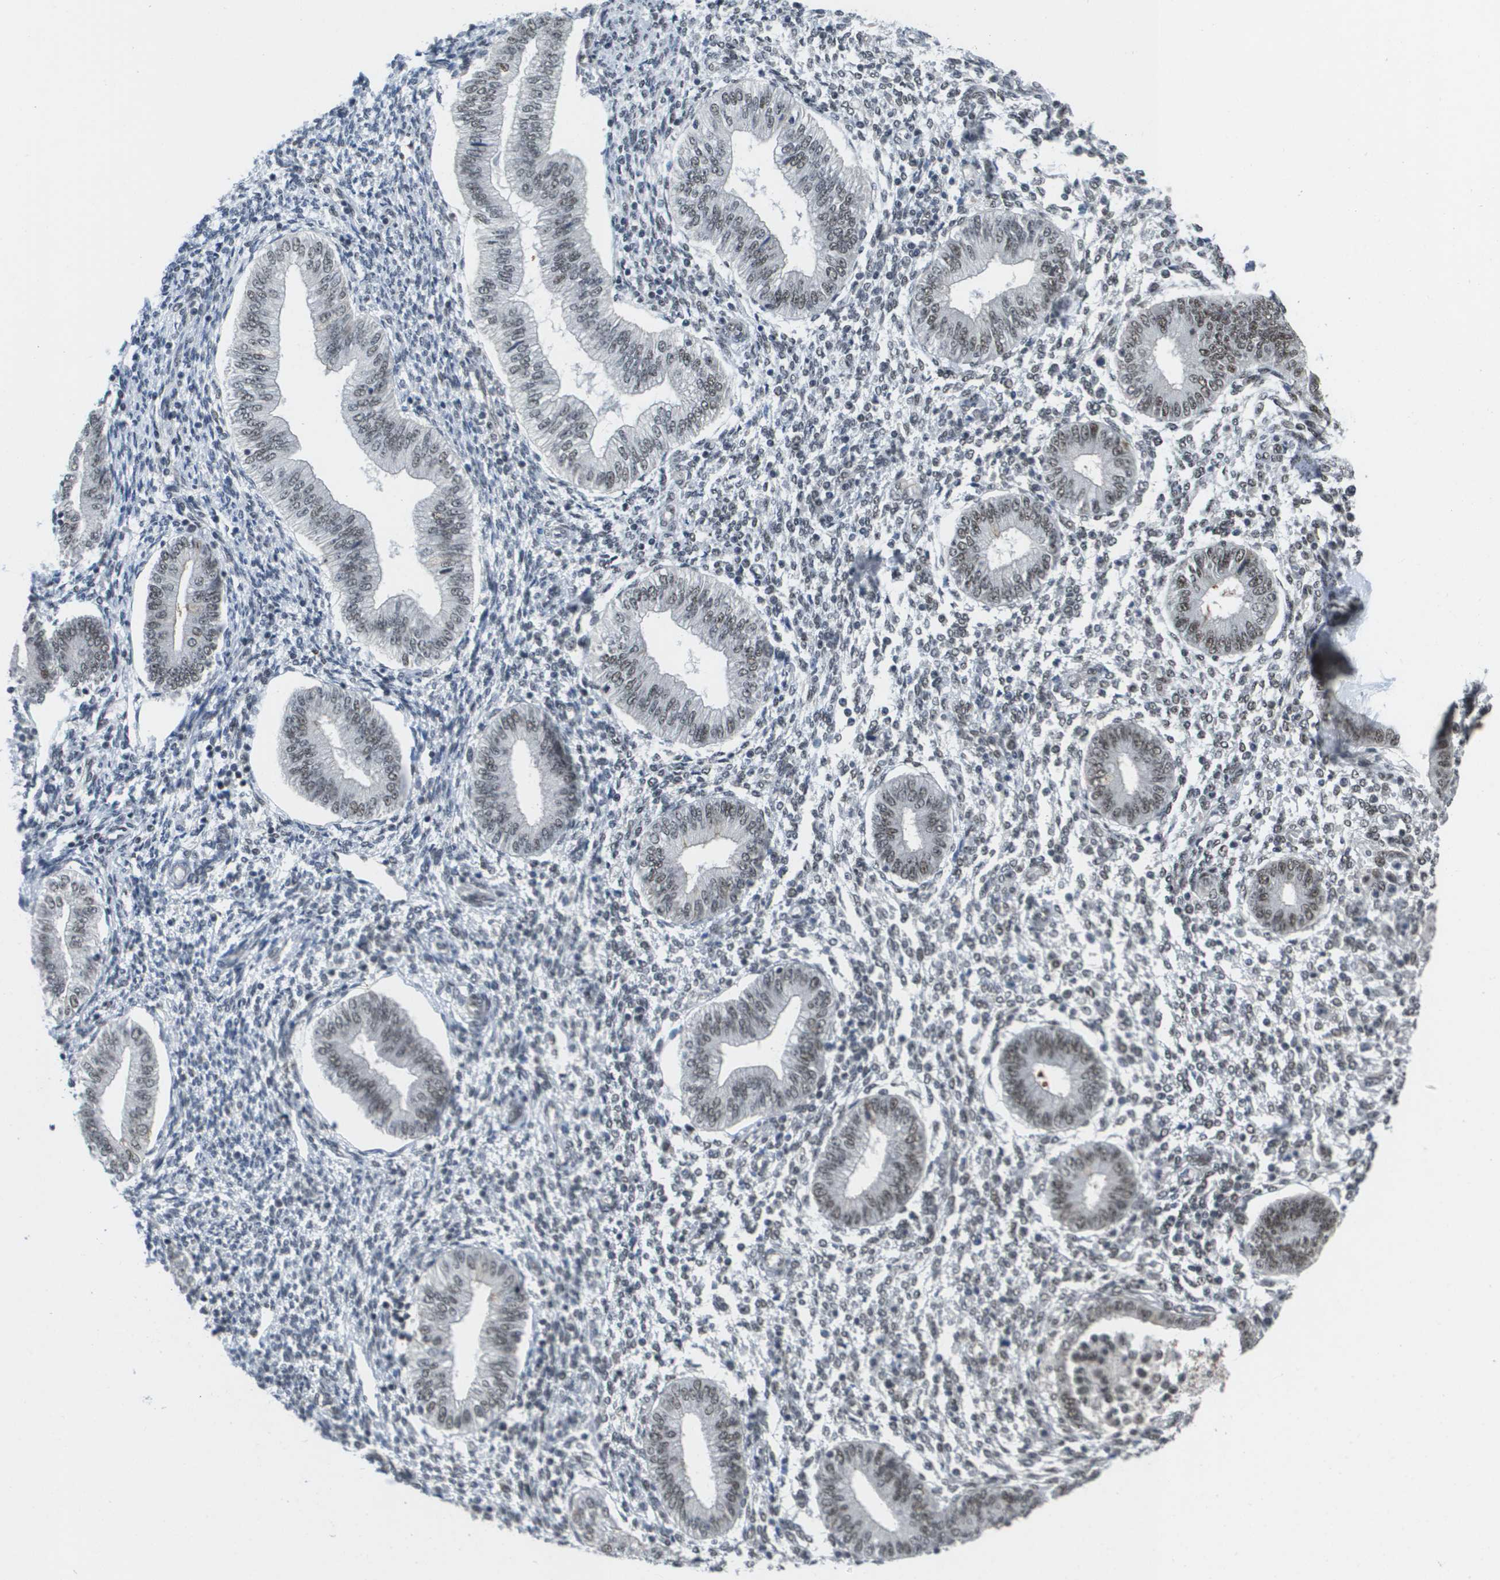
{"staining": {"intensity": "weak", "quantity": "<25%", "location": "nuclear"}, "tissue": "endometrium", "cell_type": "Cells in endometrial stroma", "image_type": "normal", "snomed": [{"axis": "morphology", "description": "Normal tissue, NOS"}, {"axis": "topography", "description": "Endometrium"}], "caption": "This image is of unremarkable endometrium stained with IHC to label a protein in brown with the nuclei are counter-stained blue. There is no positivity in cells in endometrial stroma. The staining was performed using DAB to visualize the protein expression in brown, while the nuclei were stained in blue with hematoxylin (Magnification: 20x).", "gene": "ISY1", "patient": {"sex": "female", "age": 50}}